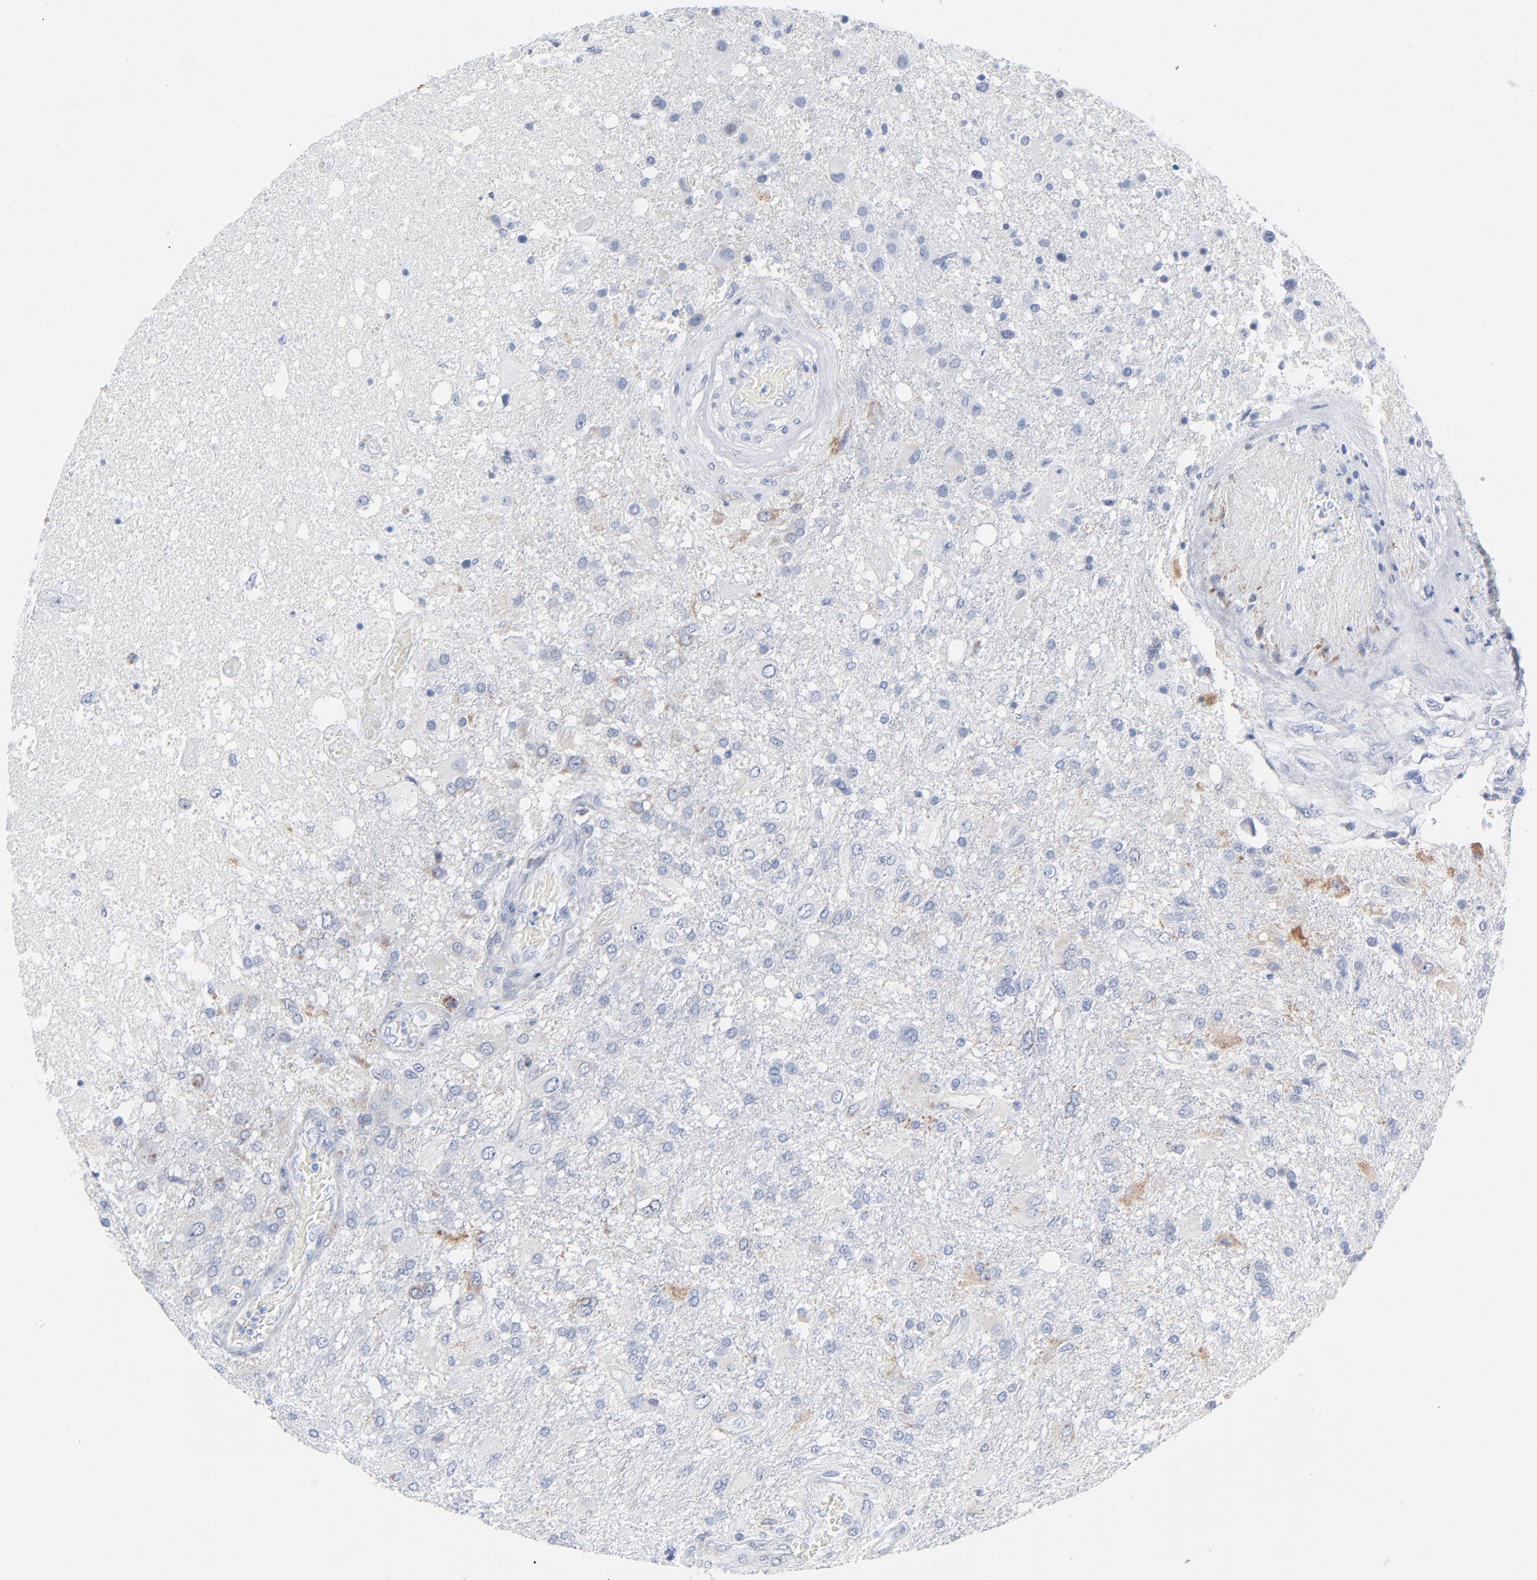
{"staining": {"intensity": "negative", "quantity": "none", "location": "none"}, "tissue": "glioma", "cell_type": "Tumor cells", "image_type": "cancer", "snomed": [{"axis": "morphology", "description": "Glioma, malignant, High grade"}, {"axis": "topography", "description": "Cerebral cortex"}], "caption": "Protein analysis of glioma reveals no significant positivity in tumor cells.", "gene": "CHCHD10", "patient": {"sex": "male", "age": 79}}